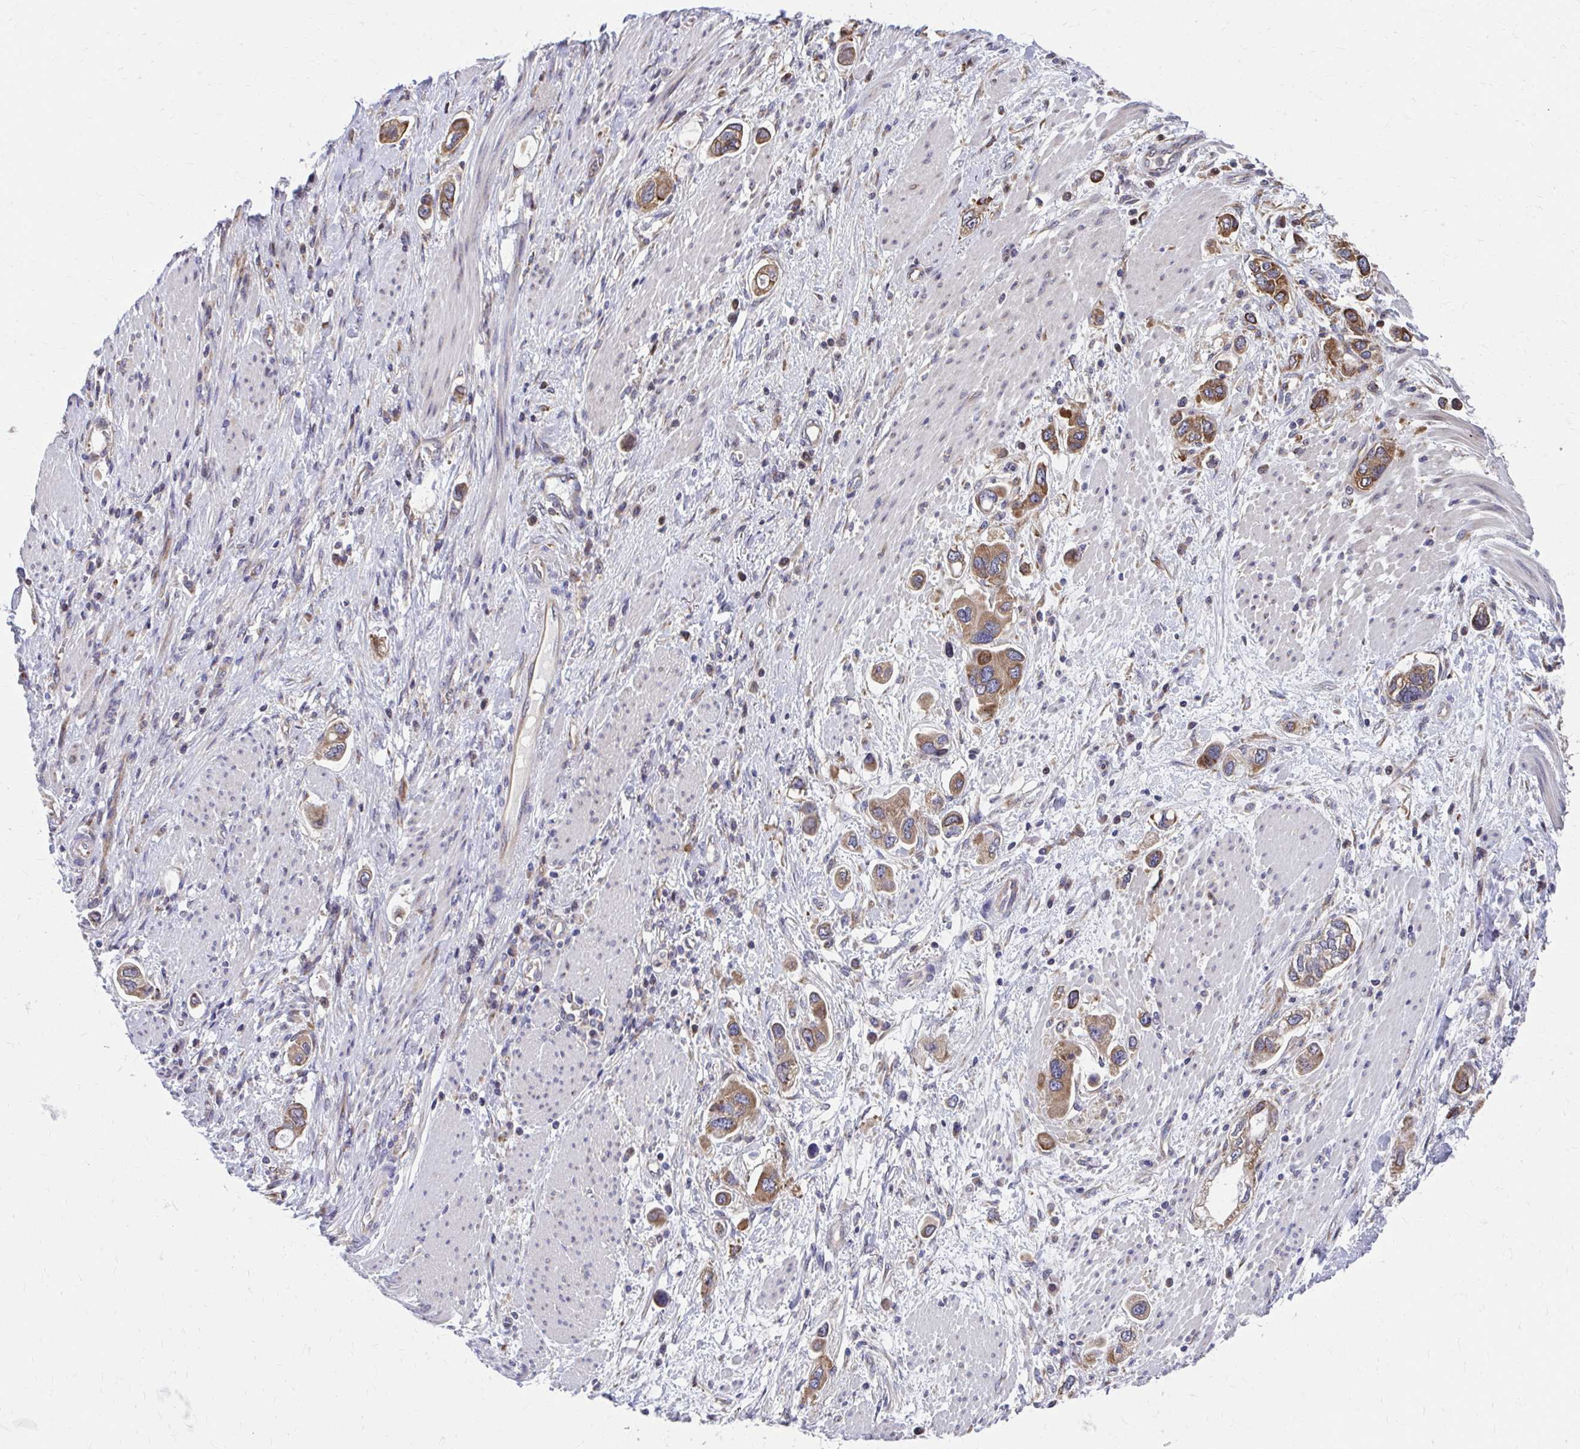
{"staining": {"intensity": "moderate", "quantity": ">75%", "location": "cytoplasmic/membranous"}, "tissue": "stomach cancer", "cell_type": "Tumor cells", "image_type": "cancer", "snomed": [{"axis": "morphology", "description": "Adenocarcinoma, NOS"}, {"axis": "topography", "description": "Stomach, lower"}], "caption": "Immunohistochemistry histopathology image of neoplastic tissue: adenocarcinoma (stomach) stained using immunohistochemistry displays medium levels of moderate protein expression localized specifically in the cytoplasmic/membranous of tumor cells, appearing as a cytoplasmic/membranous brown color.", "gene": "ZNF778", "patient": {"sex": "female", "age": 93}}